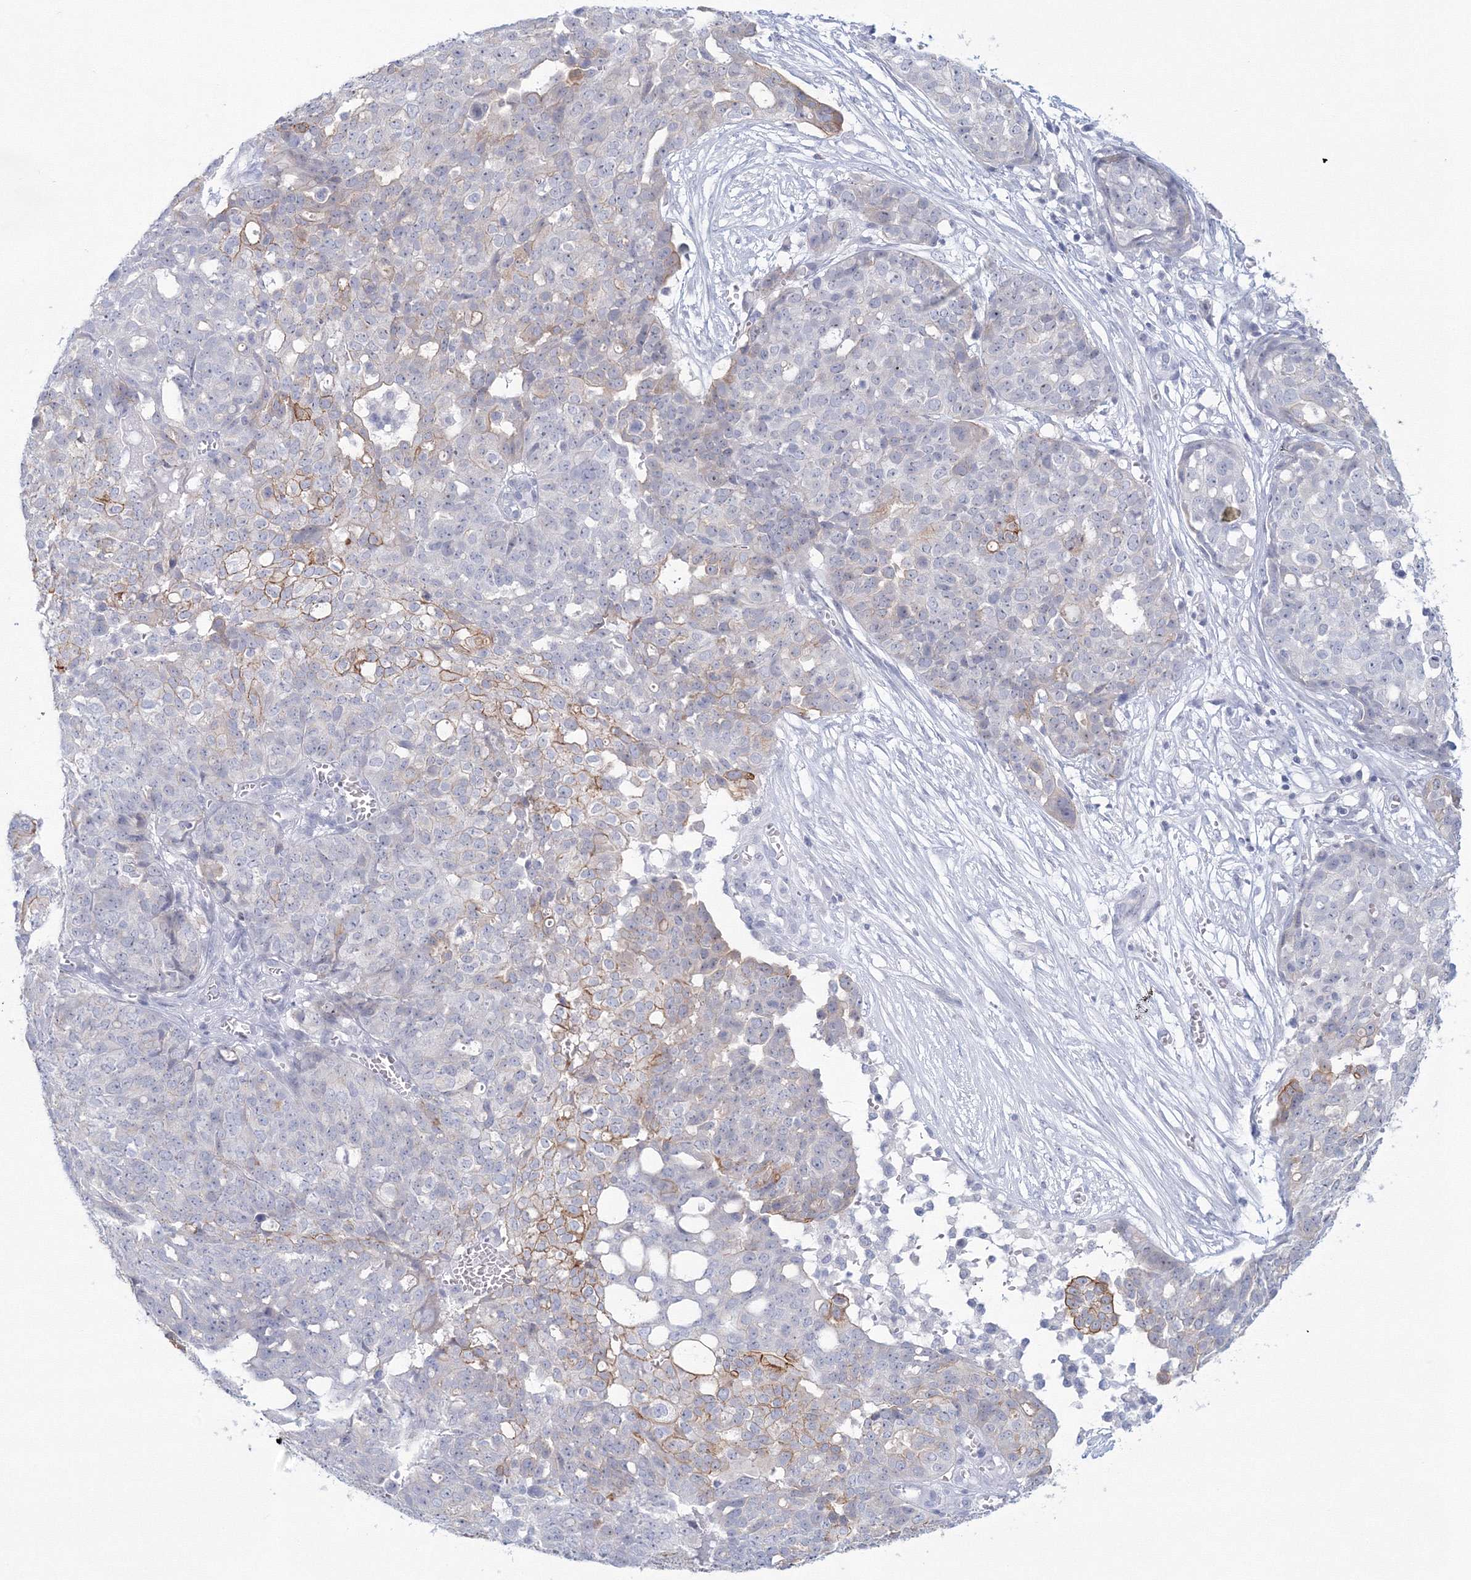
{"staining": {"intensity": "moderate", "quantity": "<25%", "location": "cytoplasmic/membranous"}, "tissue": "ovarian cancer", "cell_type": "Tumor cells", "image_type": "cancer", "snomed": [{"axis": "morphology", "description": "Cystadenocarcinoma, serous, NOS"}, {"axis": "topography", "description": "Soft tissue"}, {"axis": "topography", "description": "Ovary"}], "caption": "This image displays immunohistochemistry staining of ovarian cancer (serous cystadenocarcinoma), with low moderate cytoplasmic/membranous positivity in about <25% of tumor cells.", "gene": "VSIG1", "patient": {"sex": "female", "age": 57}}